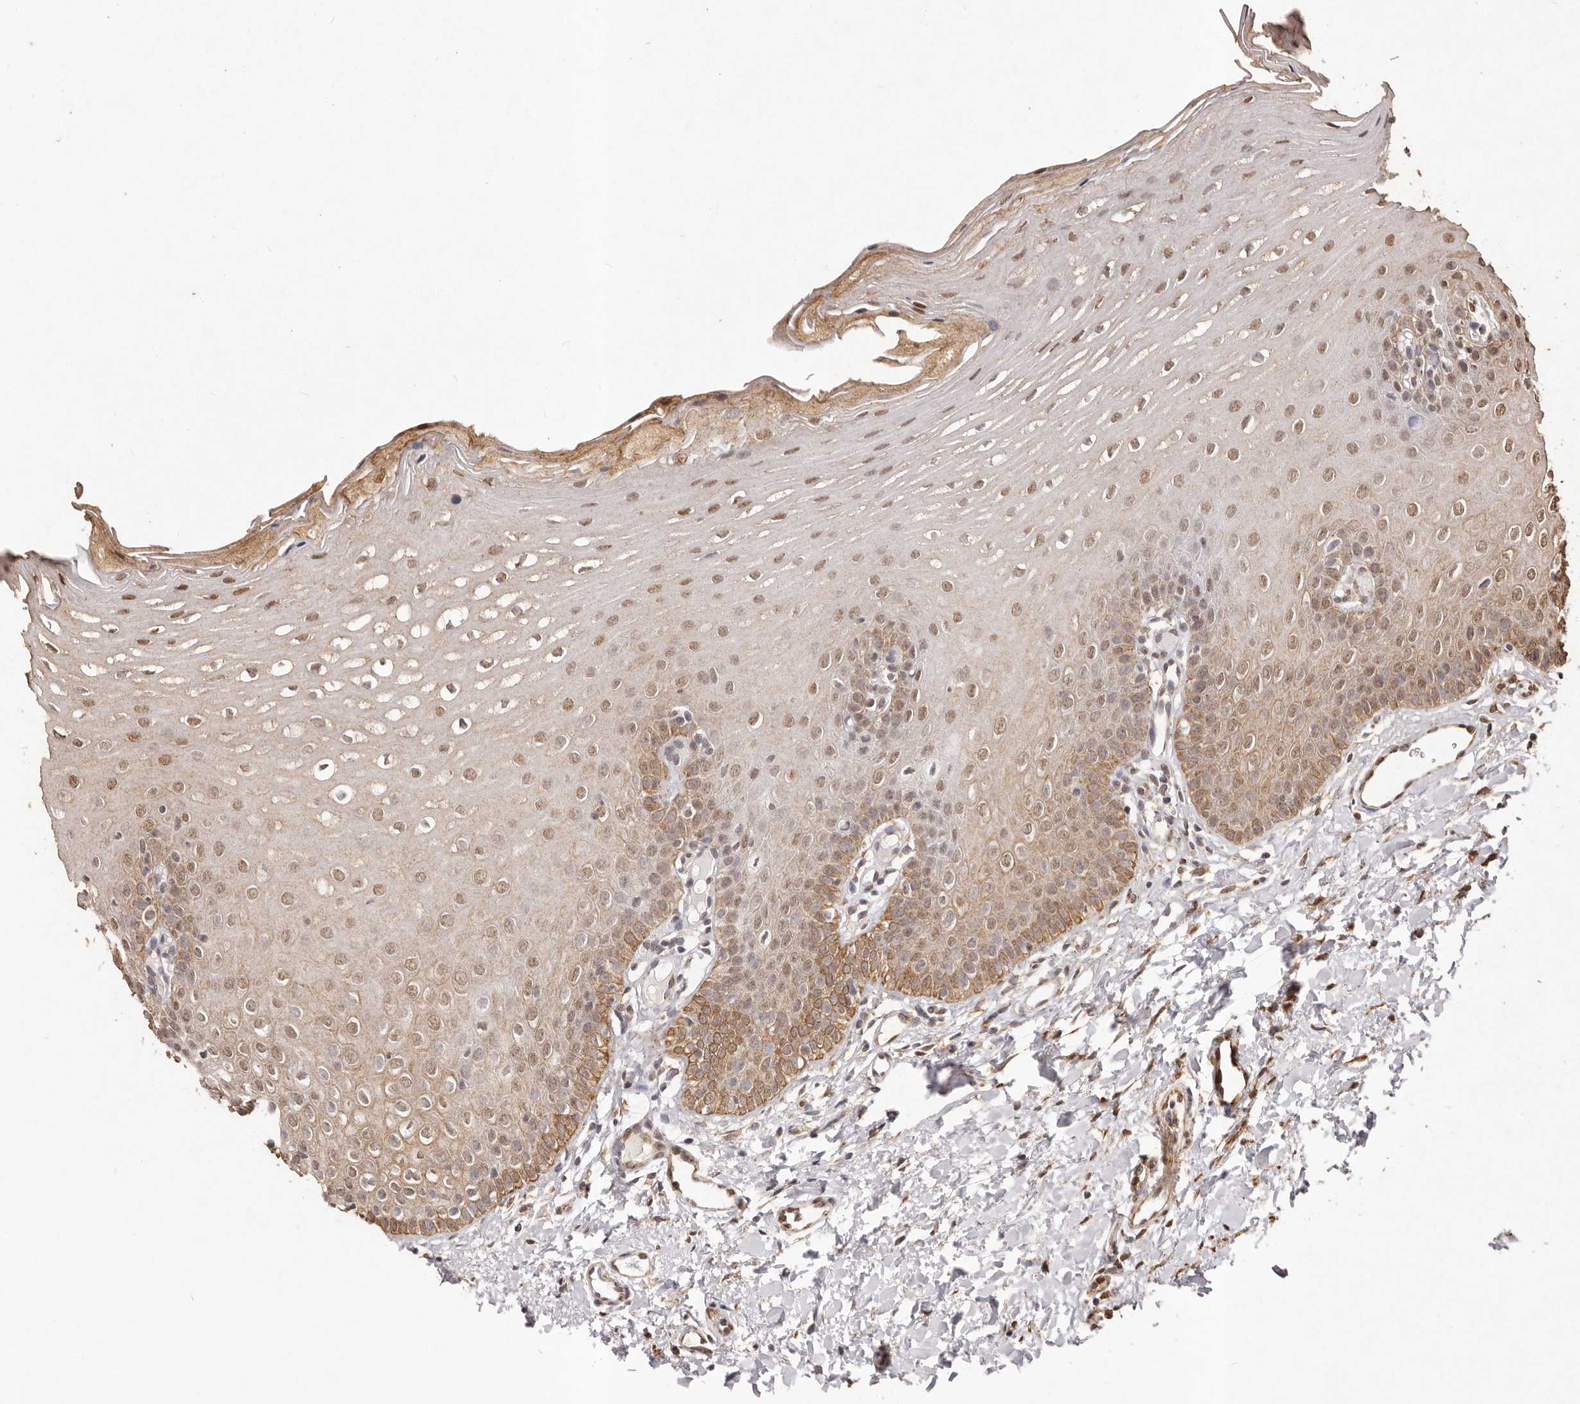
{"staining": {"intensity": "strong", "quantity": ">75%", "location": "cytoplasmic/membranous,nuclear"}, "tissue": "oral mucosa", "cell_type": "Squamous epithelial cells", "image_type": "normal", "snomed": [{"axis": "morphology", "description": "Normal tissue, NOS"}, {"axis": "topography", "description": "Oral tissue"}], "caption": "Protein analysis of normal oral mucosa demonstrates strong cytoplasmic/membranous,nuclear expression in about >75% of squamous epithelial cells. The staining was performed using DAB, with brown indicating positive protein expression. Nuclei are stained blue with hematoxylin.", "gene": "RPS6KA5", "patient": {"sex": "female", "age": 39}}